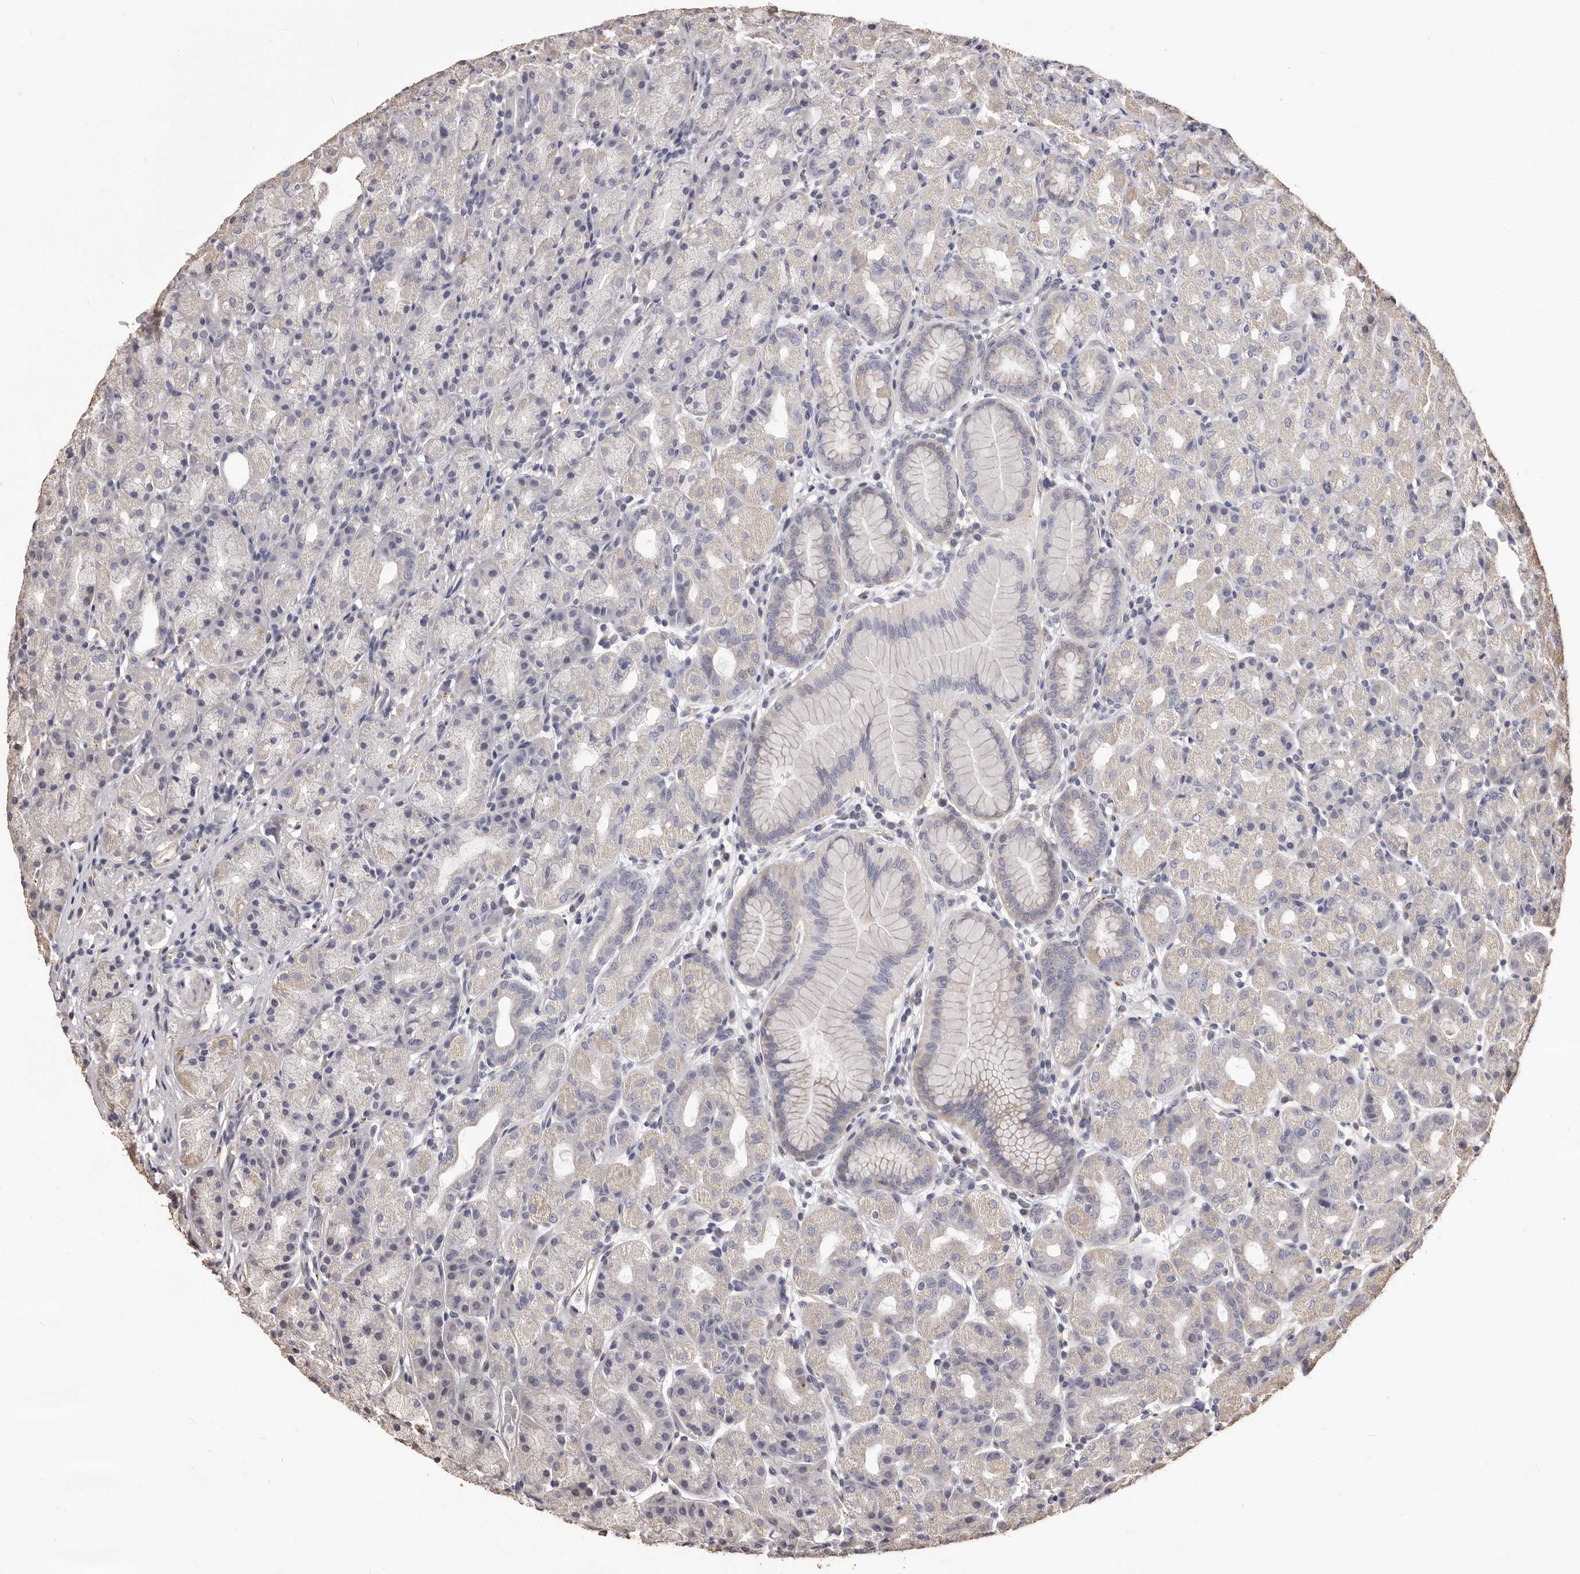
{"staining": {"intensity": "weak", "quantity": "<25%", "location": "cytoplasmic/membranous"}, "tissue": "stomach", "cell_type": "Glandular cells", "image_type": "normal", "snomed": [{"axis": "morphology", "description": "Normal tissue, NOS"}, {"axis": "topography", "description": "Stomach, upper"}], "caption": "DAB immunohistochemical staining of unremarkable stomach exhibits no significant positivity in glandular cells.", "gene": "ALPK1", "patient": {"sex": "male", "age": 68}}